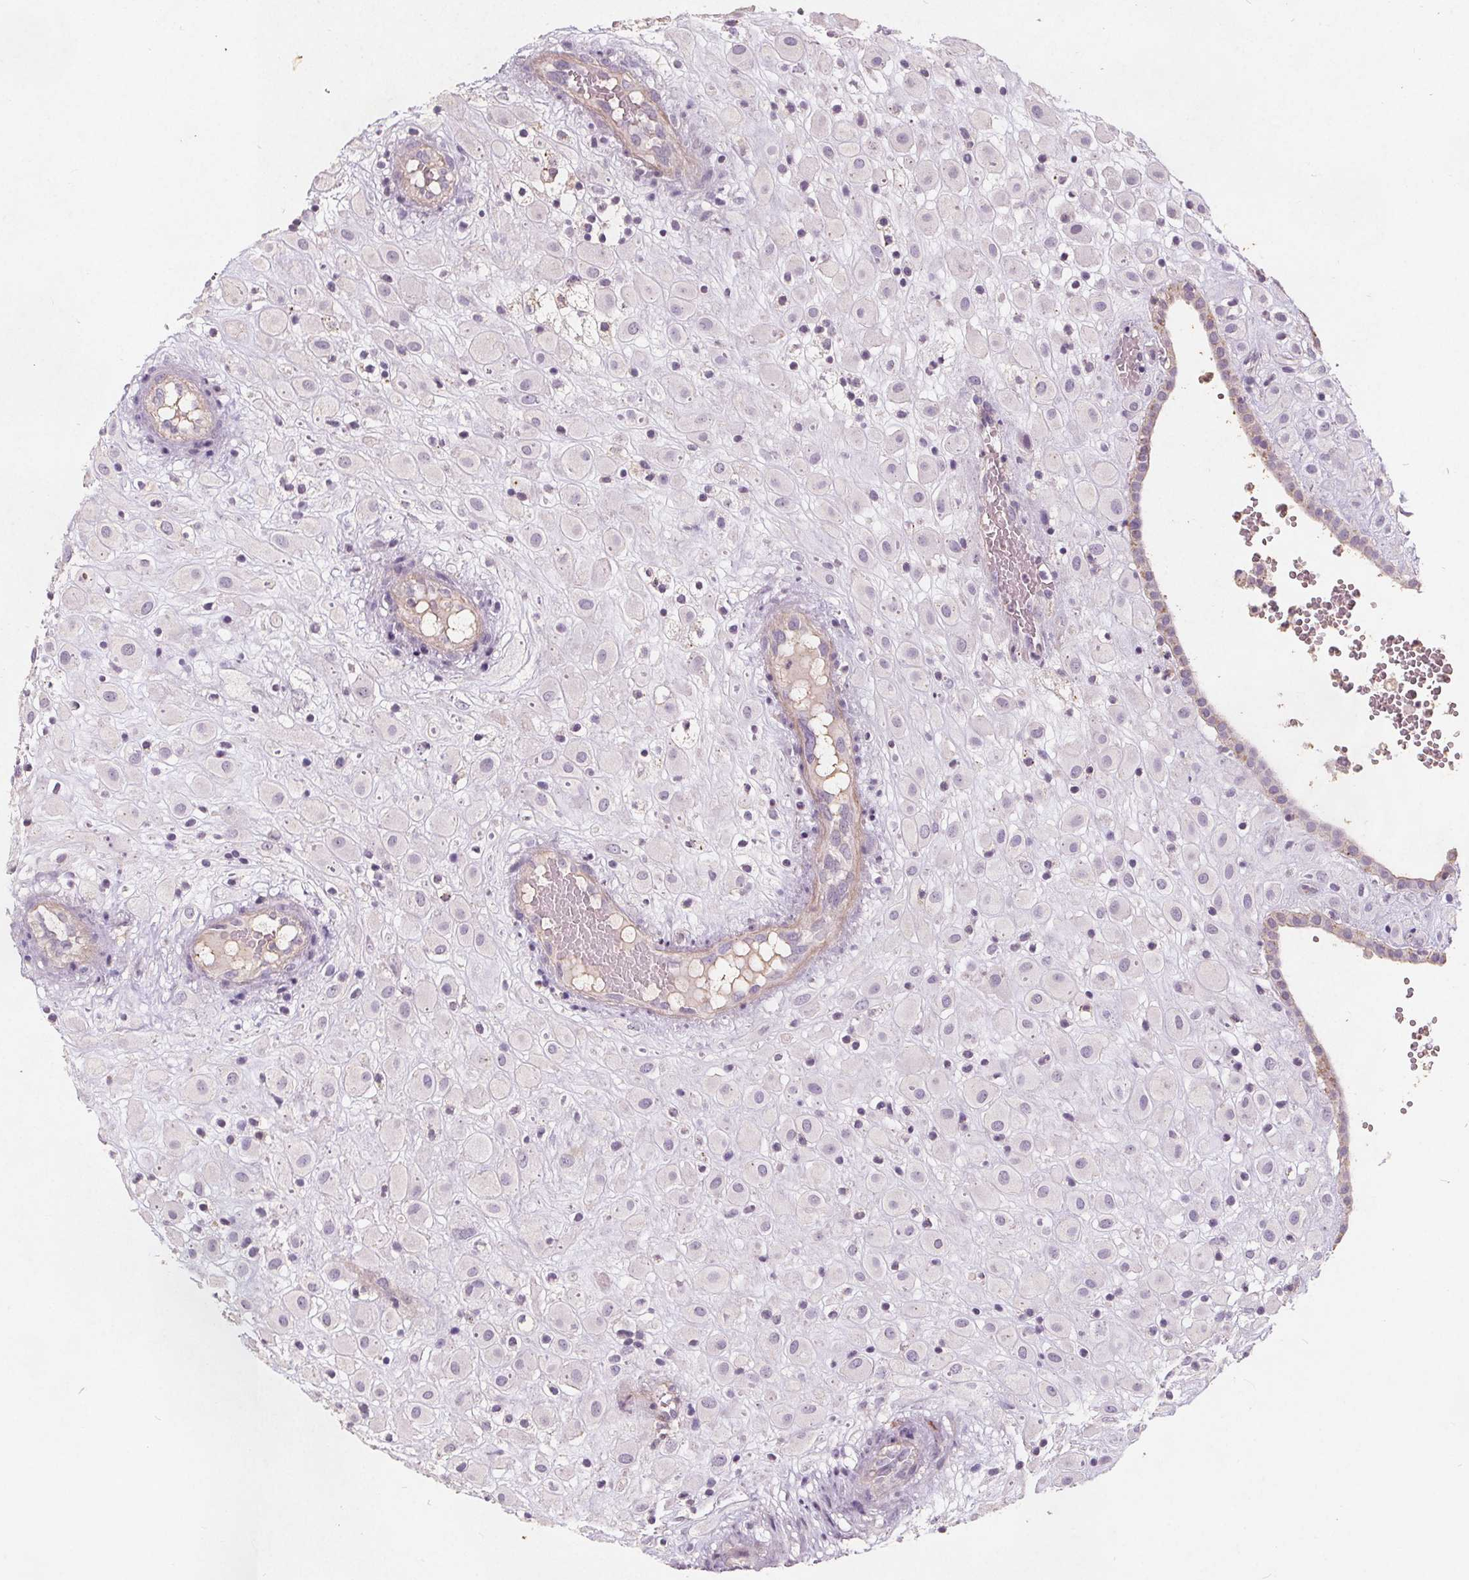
{"staining": {"intensity": "negative", "quantity": "none", "location": "none"}, "tissue": "placenta", "cell_type": "Decidual cells", "image_type": "normal", "snomed": [{"axis": "morphology", "description": "Normal tissue, NOS"}, {"axis": "topography", "description": "Placenta"}], "caption": "A high-resolution image shows IHC staining of benign placenta, which exhibits no significant expression in decidual cells.", "gene": "C19orf84", "patient": {"sex": "female", "age": 24}}